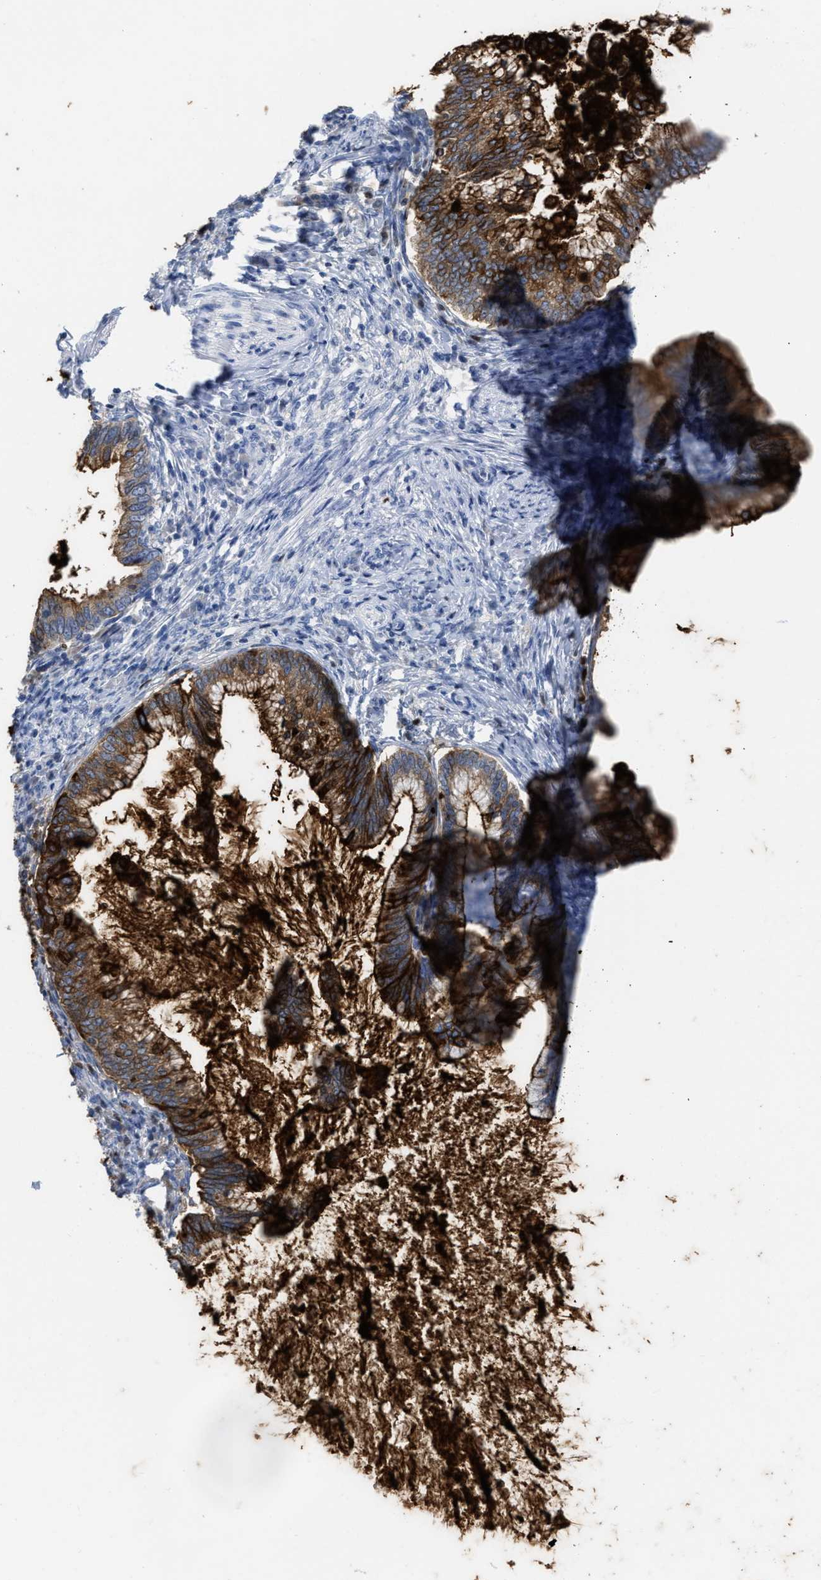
{"staining": {"intensity": "strong", "quantity": ">75%", "location": "cytoplasmic/membranous"}, "tissue": "cervical cancer", "cell_type": "Tumor cells", "image_type": "cancer", "snomed": [{"axis": "morphology", "description": "Adenocarcinoma, NOS"}, {"axis": "topography", "description": "Cervix"}], "caption": "DAB immunohistochemical staining of cervical cancer (adenocarcinoma) displays strong cytoplasmic/membranous protein expression in about >75% of tumor cells.", "gene": "CEACAM5", "patient": {"sex": "female", "age": 36}}